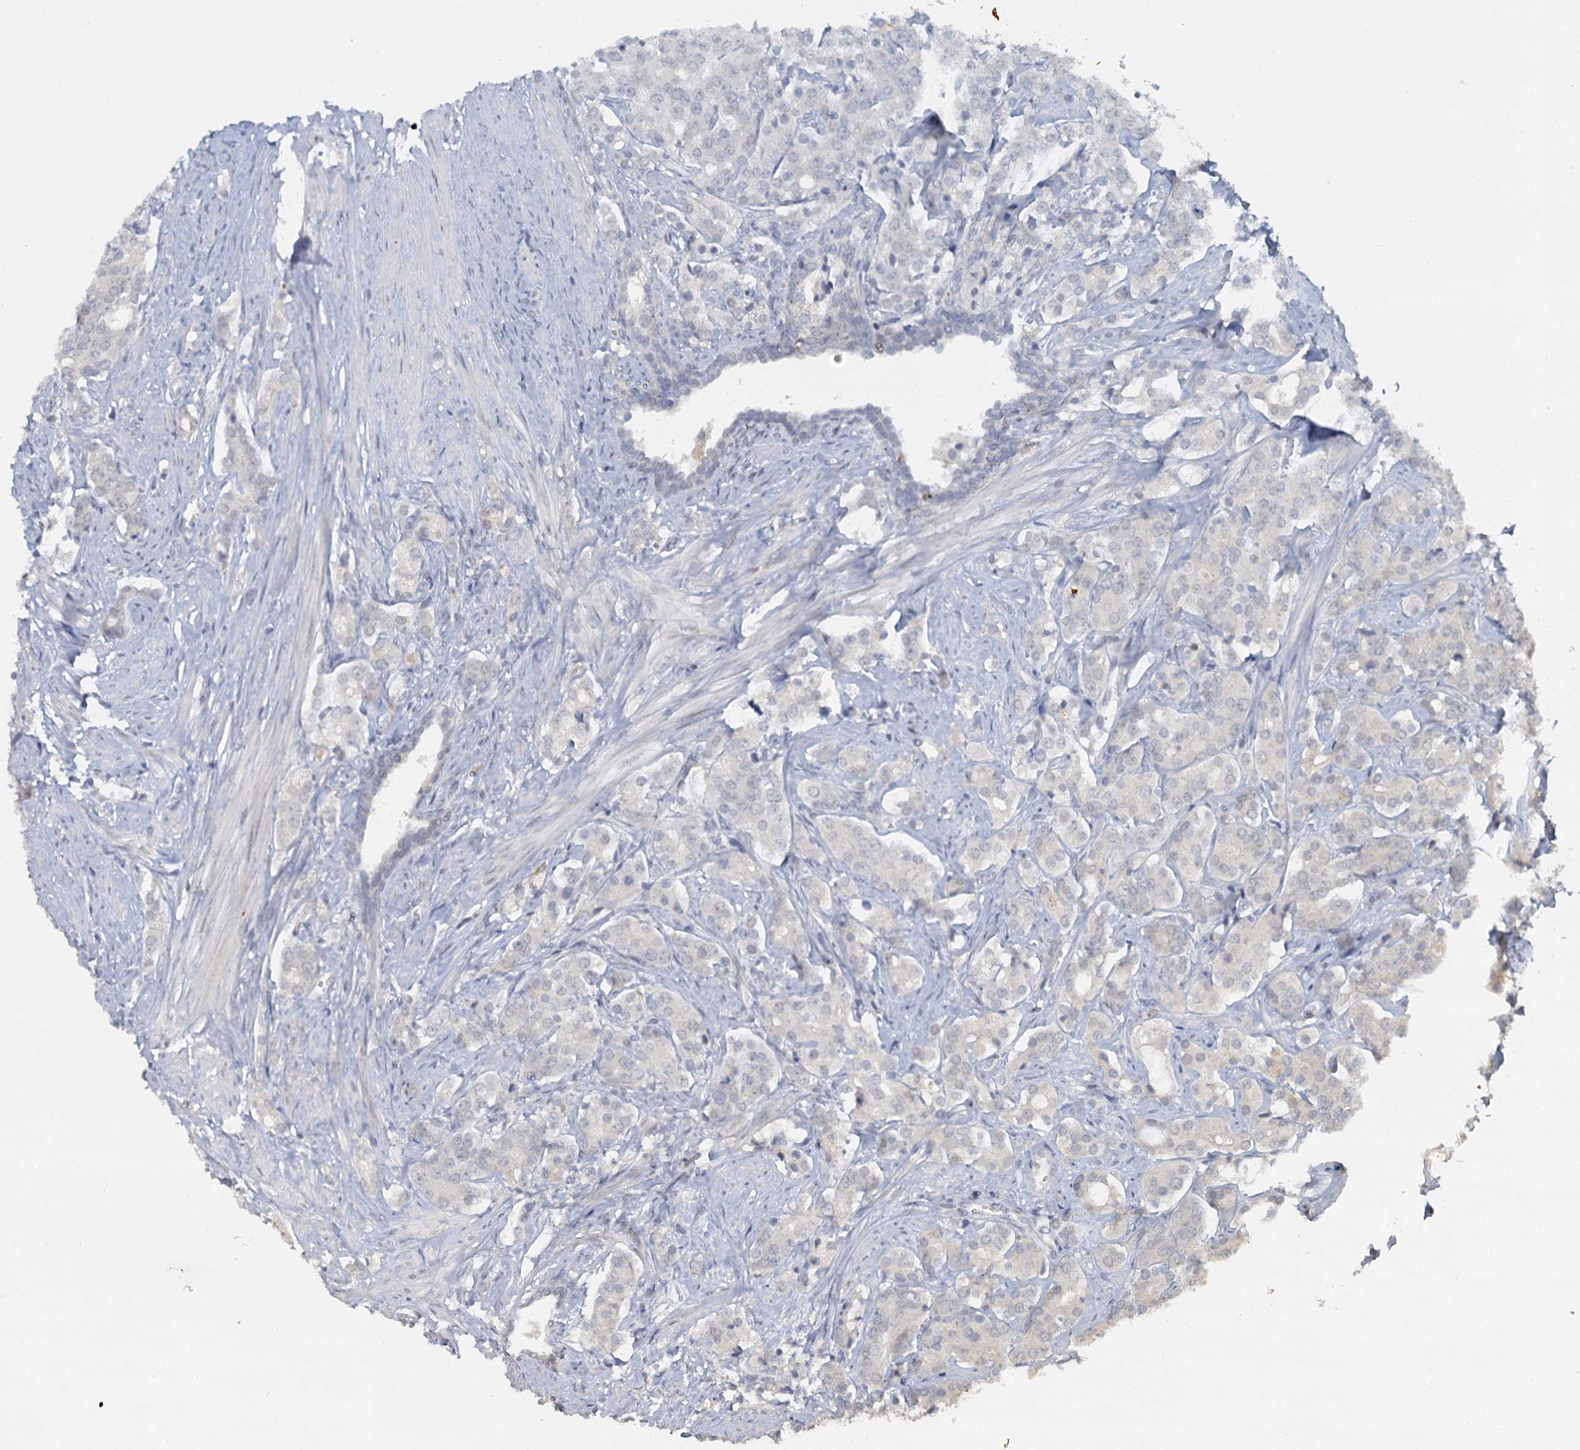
{"staining": {"intensity": "negative", "quantity": "none", "location": "none"}, "tissue": "prostate cancer", "cell_type": "Tumor cells", "image_type": "cancer", "snomed": [{"axis": "morphology", "description": "Adenocarcinoma, High grade"}, {"axis": "topography", "description": "Prostate"}], "caption": "An immunohistochemistry (IHC) photomicrograph of high-grade adenocarcinoma (prostate) is shown. There is no staining in tumor cells of high-grade adenocarcinoma (prostate). (DAB (3,3'-diaminobenzidine) immunohistochemistry (IHC) visualized using brightfield microscopy, high magnification).", "gene": "MUCL1", "patient": {"sex": "male", "age": 62}}